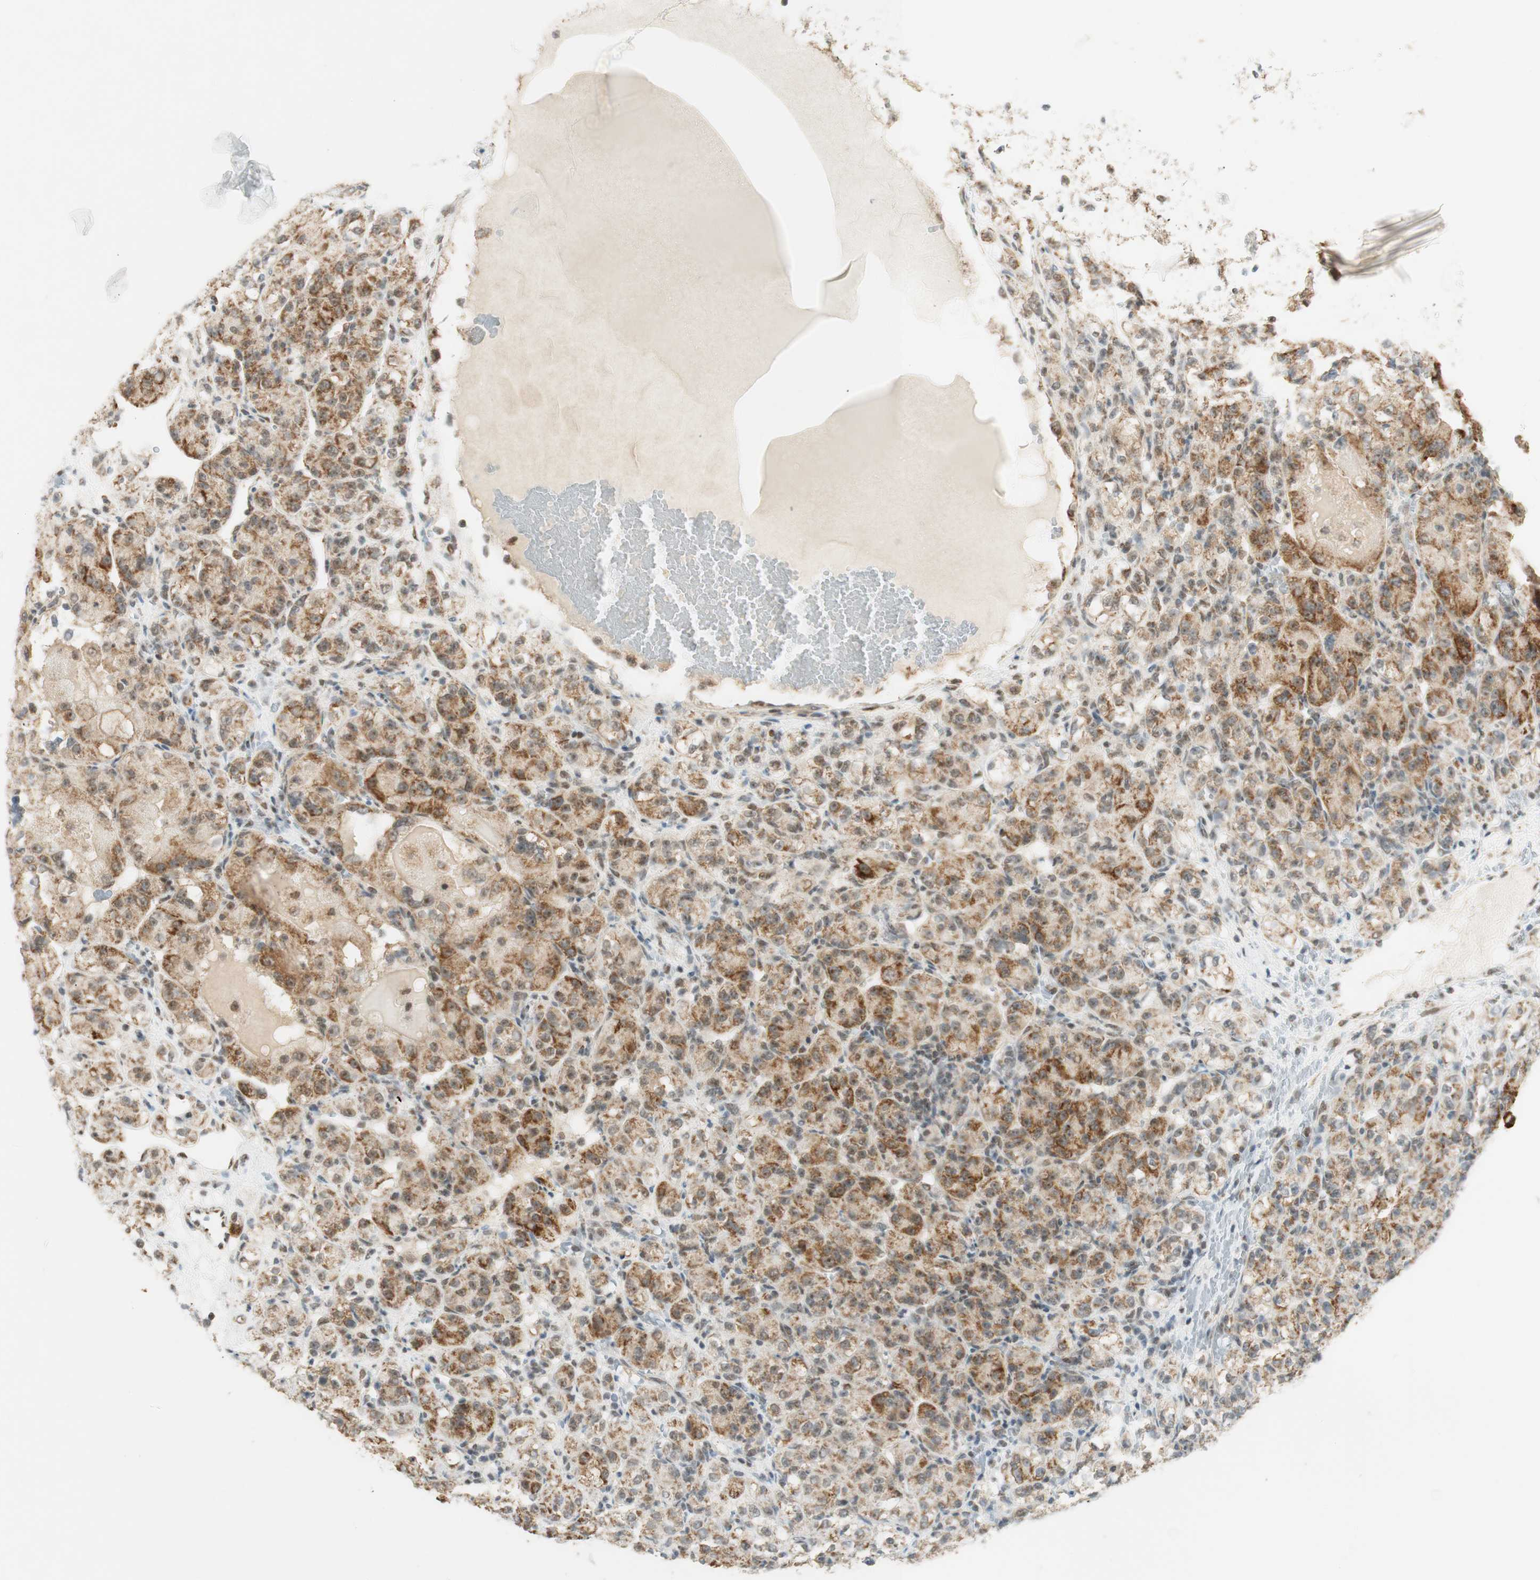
{"staining": {"intensity": "moderate", "quantity": ">75%", "location": "cytoplasmic/membranous"}, "tissue": "renal cancer", "cell_type": "Tumor cells", "image_type": "cancer", "snomed": [{"axis": "morphology", "description": "Adenocarcinoma, NOS"}, {"axis": "topography", "description": "Kidney"}], "caption": "A medium amount of moderate cytoplasmic/membranous expression is appreciated in about >75% of tumor cells in renal adenocarcinoma tissue. The staining was performed using DAB (3,3'-diaminobenzidine) to visualize the protein expression in brown, while the nuclei were stained in blue with hematoxylin (Magnification: 20x).", "gene": "ZNF782", "patient": {"sex": "male", "age": 61}}